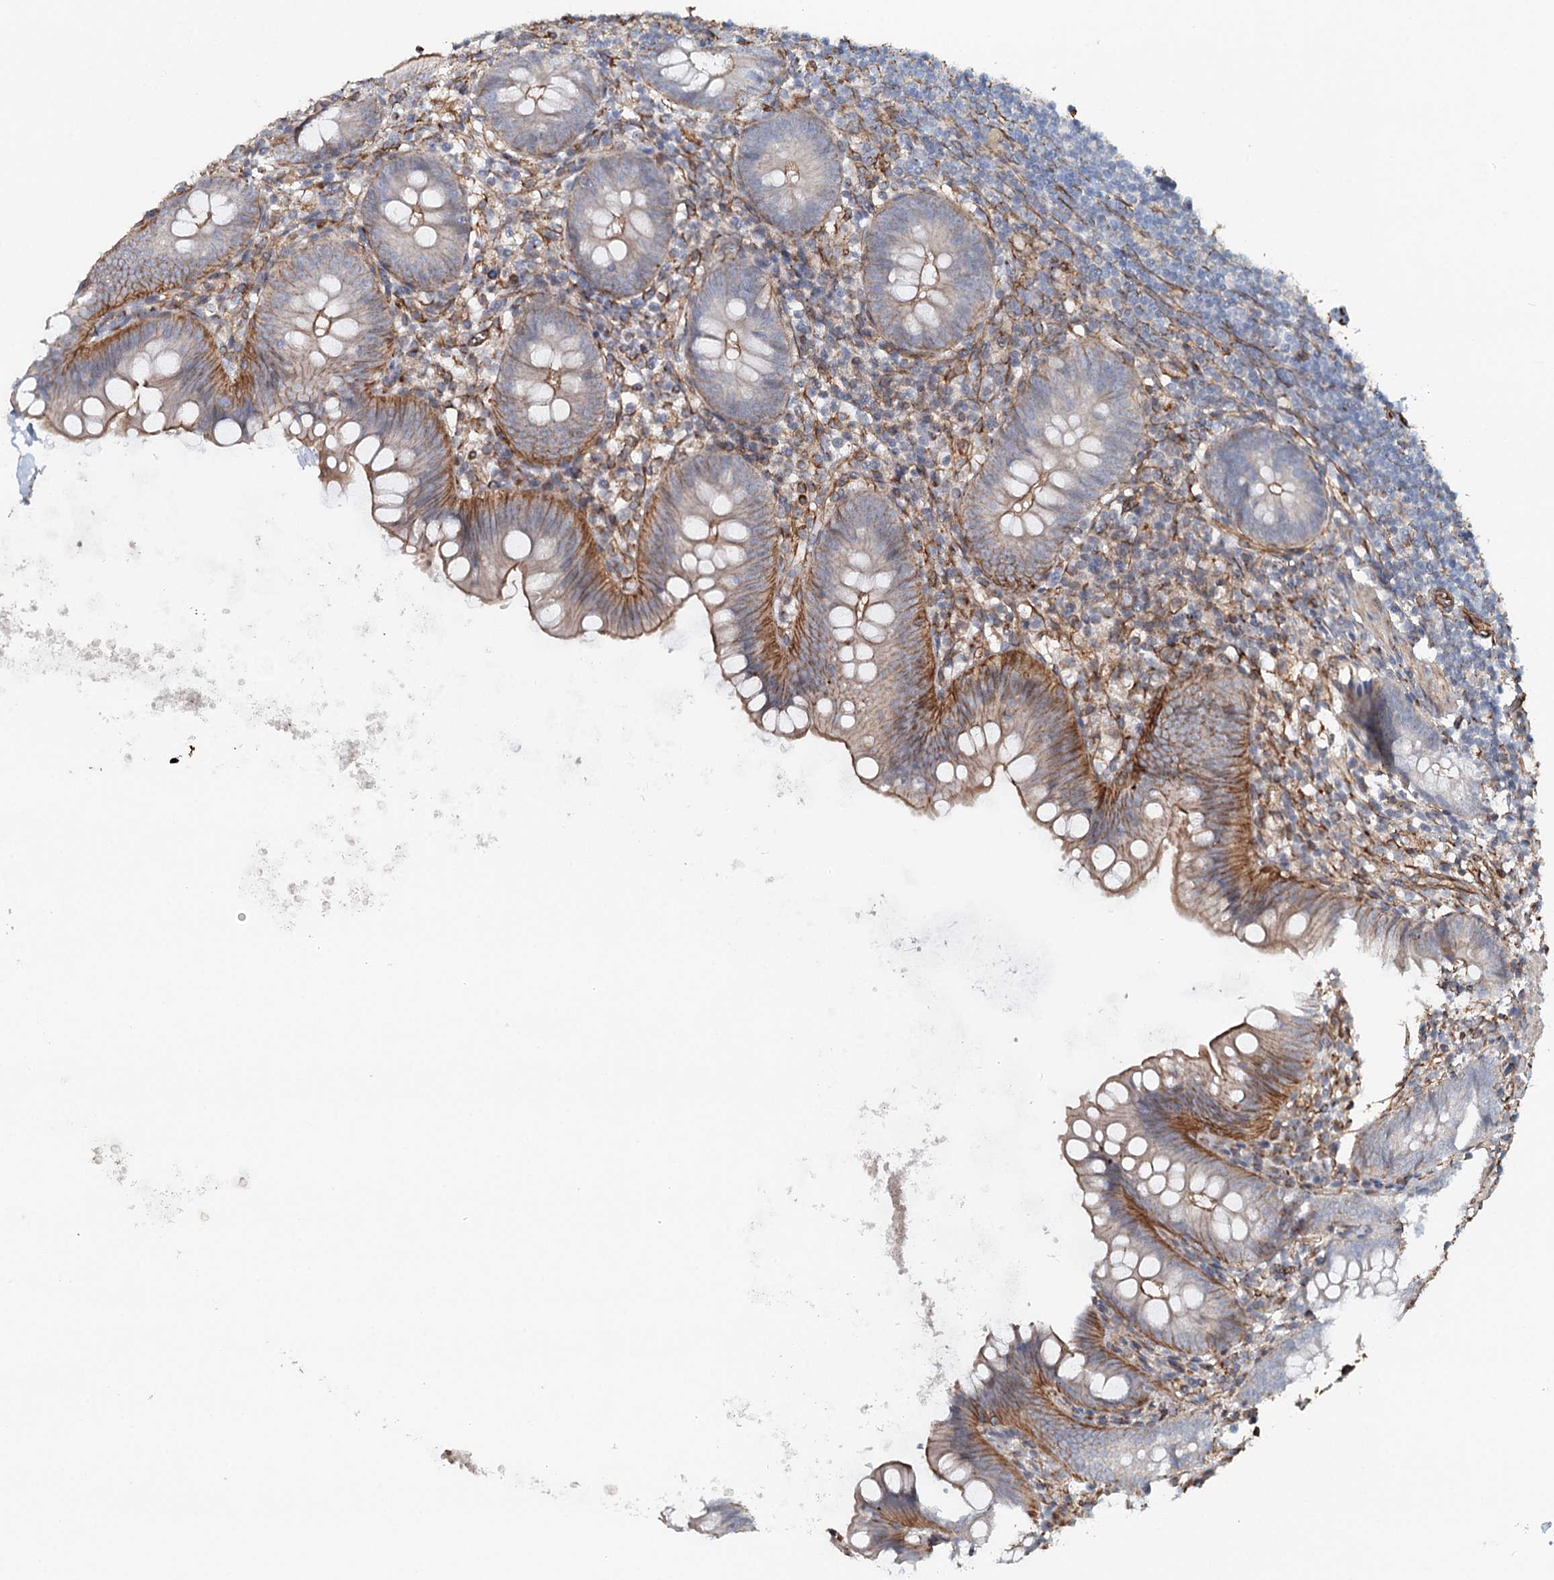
{"staining": {"intensity": "moderate", "quantity": "25%-75%", "location": "cytoplasmic/membranous"}, "tissue": "appendix", "cell_type": "Glandular cells", "image_type": "normal", "snomed": [{"axis": "morphology", "description": "Normal tissue, NOS"}, {"axis": "topography", "description": "Appendix"}], "caption": "Moderate cytoplasmic/membranous protein expression is identified in approximately 25%-75% of glandular cells in appendix.", "gene": "SYNPO", "patient": {"sex": "female", "age": 62}}